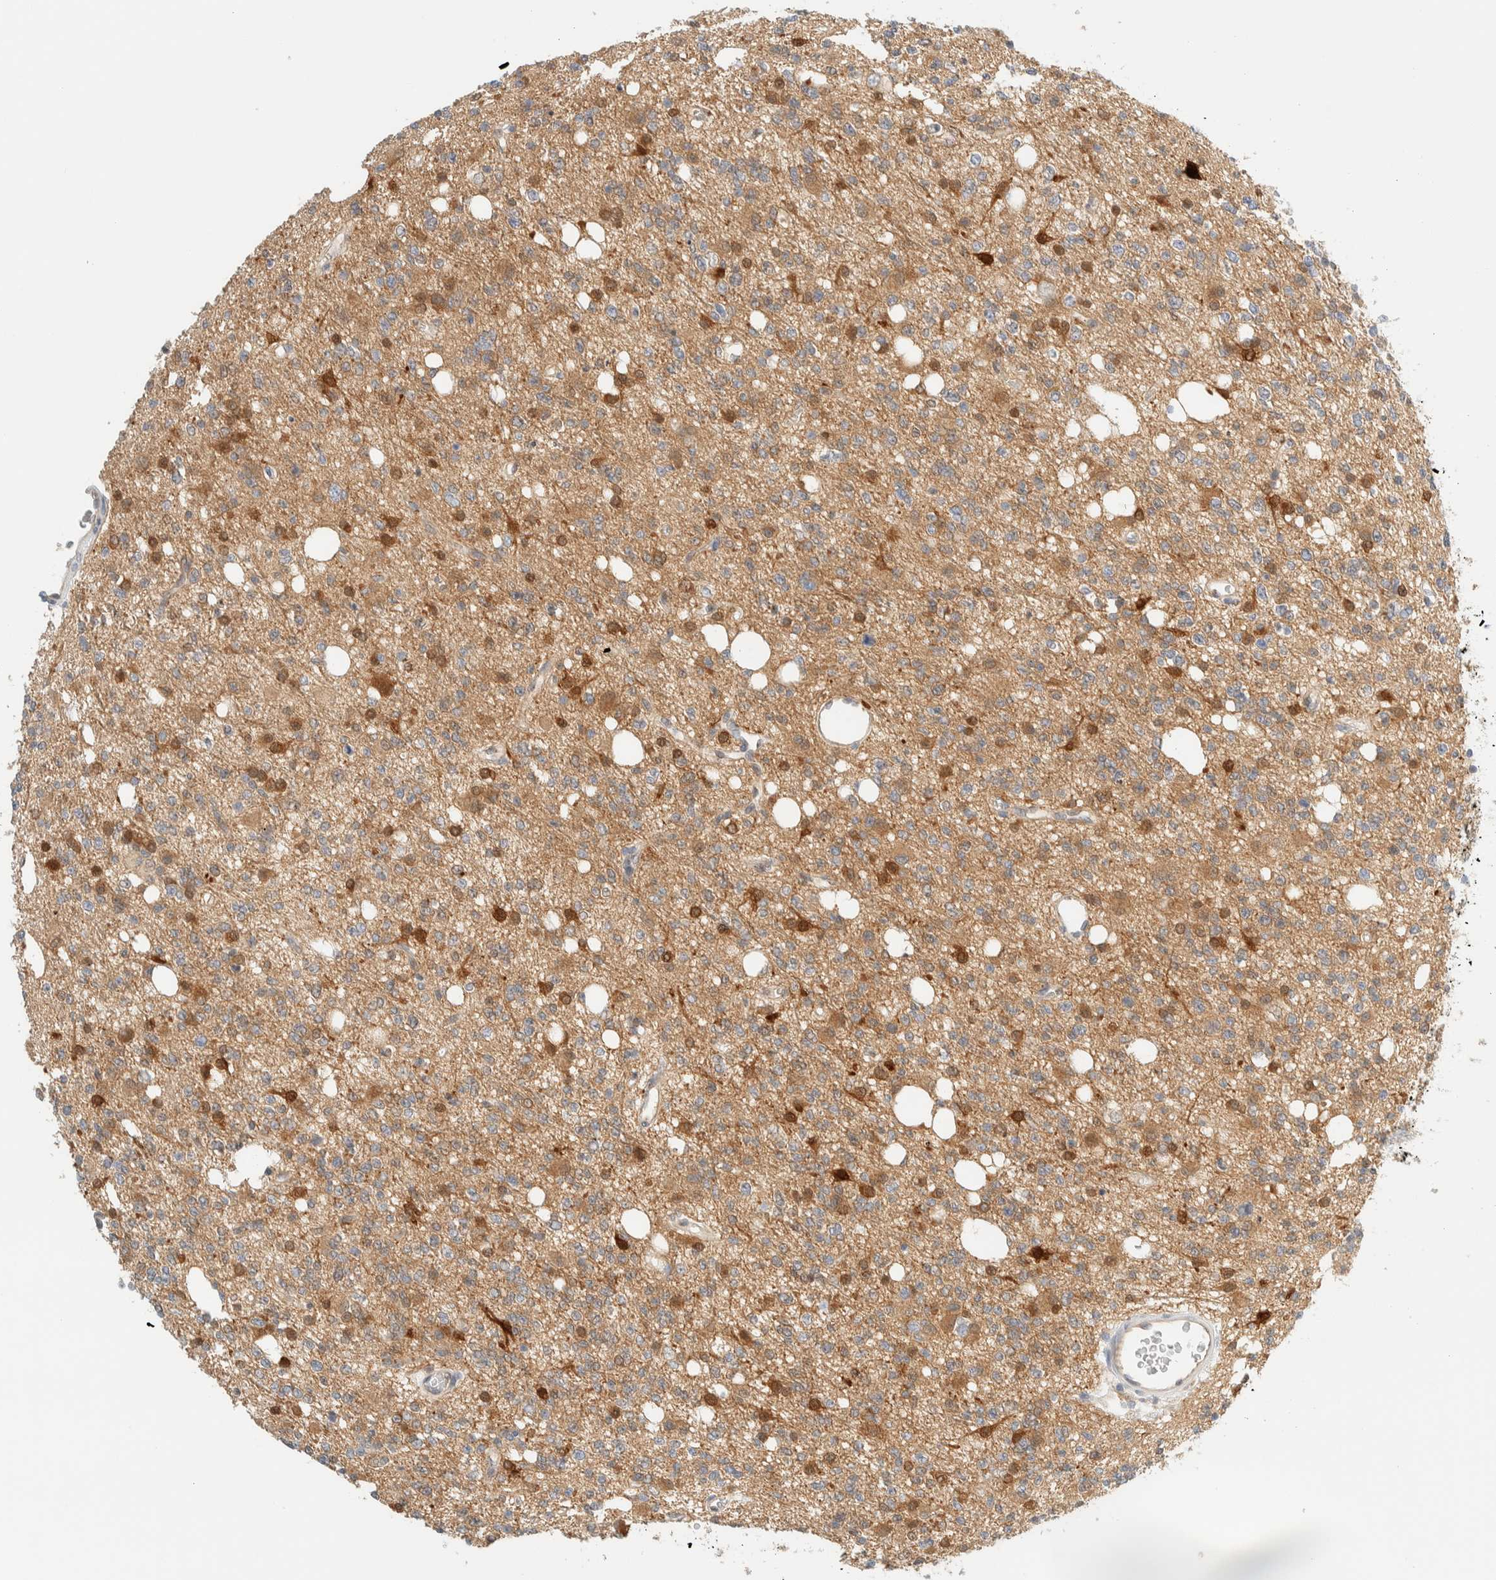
{"staining": {"intensity": "moderate", "quantity": ">75%", "location": "cytoplasmic/membranous,nuclear"}, "tissue": "glioma", "cell_type": "Tumor cells", "image_type": "cancer", "snomed": [{"axis": "morphology", "description": "Glioma, malignant, High grade"}, {"axis": "topography", "description": "Brain"}], "caption": "IHC (DAB (3,3'-diaminobenzidine)) staining of human glioma displays moderate cytoplasmic/membranous and nuclear protein positivity in about >75% of tumor cells.", "gene": "PCYT2", "patient": {"sex": "female", "age": 62}}